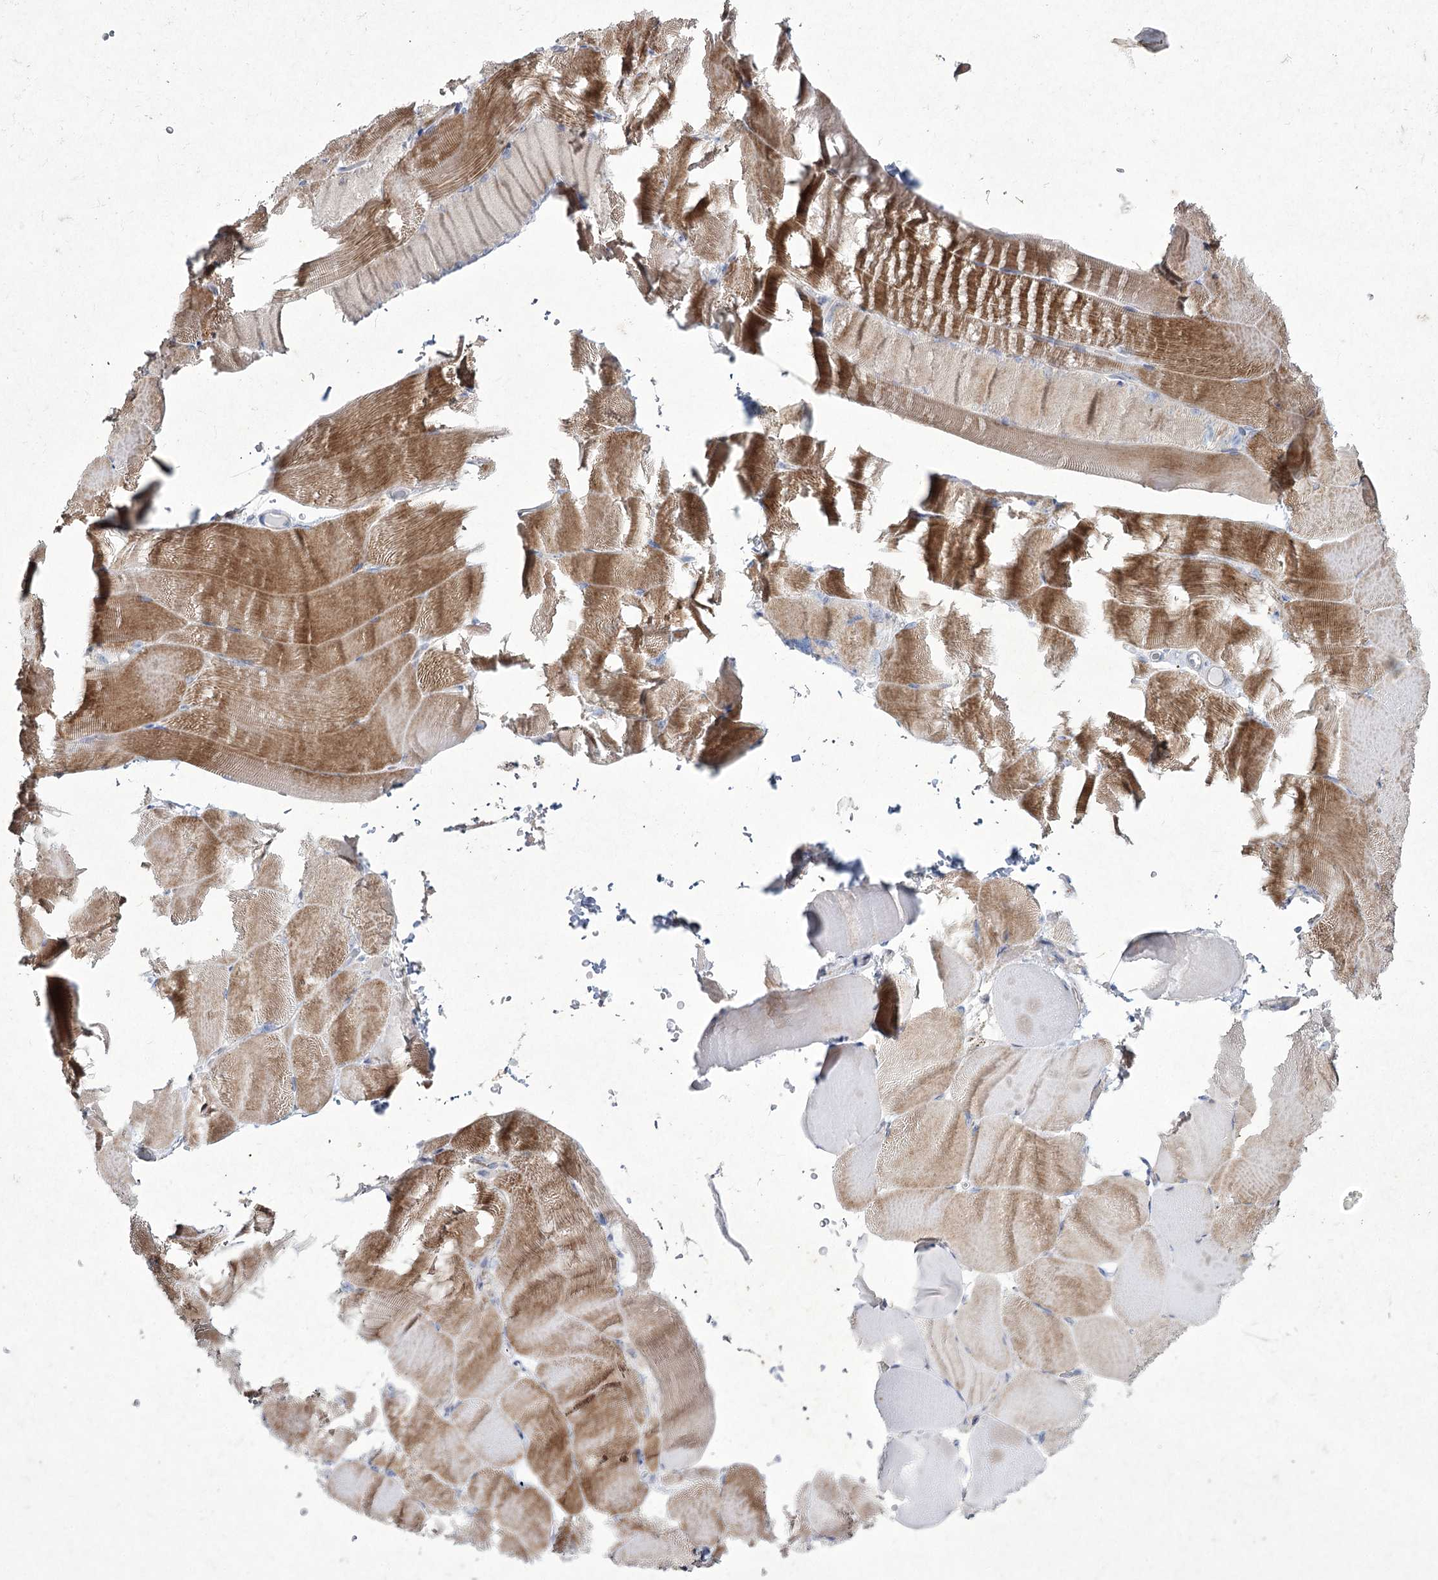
{"staining": {"intensity": "moderate", "quantity": ">75%", "location": "cytoplasmic/membranous"}, "tissue": "skeletal muscle", "cell_type": "Myocytes", "image_type": "normal", "snomed": [{"axis": "morphology", "description": "Normal tissue, NOS"}, {"axis": "topography", "description": "Skeletal muscle"}, {"axis": "topography", "description": "Parathyroid gland"}], "caption": "Skeletal muscle stained with a brown dye demonstrates moderate cytoplasmic/membranous positive expression in approximately >75% of myocytes.", "gene": "NIPAL4", "patient": {"sex": "female", "age": 37}}